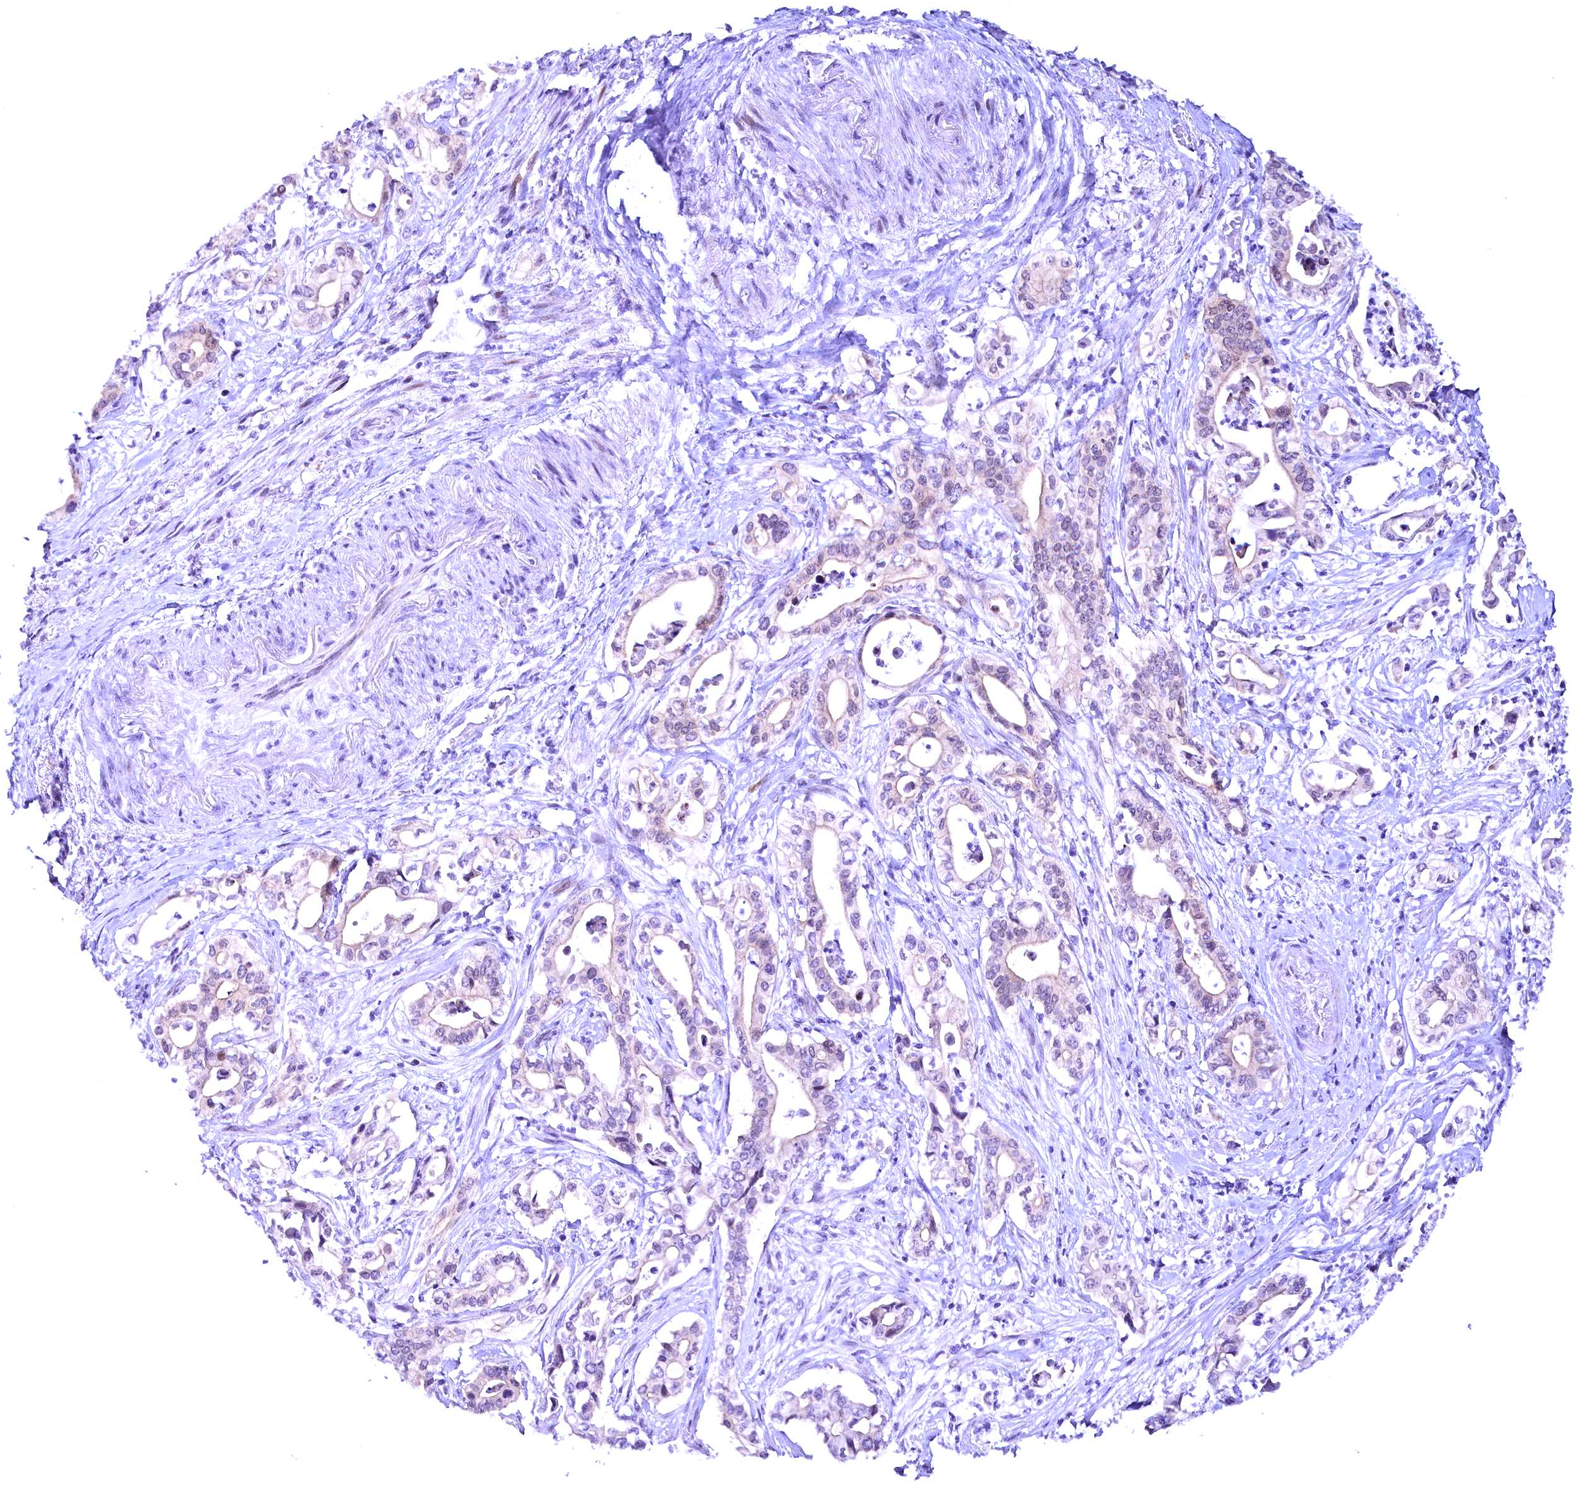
{"staining": {"intensity": "weak", "quantity": "<25%", "location": "cytoplasmic/membranous"}, "tissue": "pancreatic cancer", "cell_type": "Tumor cells", "image_type": "cancer", "snomed": [{"axis": "morphology", "description": "Adenocarcinoma, NOS"}, {"axis": "topography", "description": "Pancreas"}], "caption": "Pancreatic cancer stained for a protein using IHC exhibits no positivity tumor cells.", "gene": "CCDC106", "patient": {"sex": "female", "age": 77}}